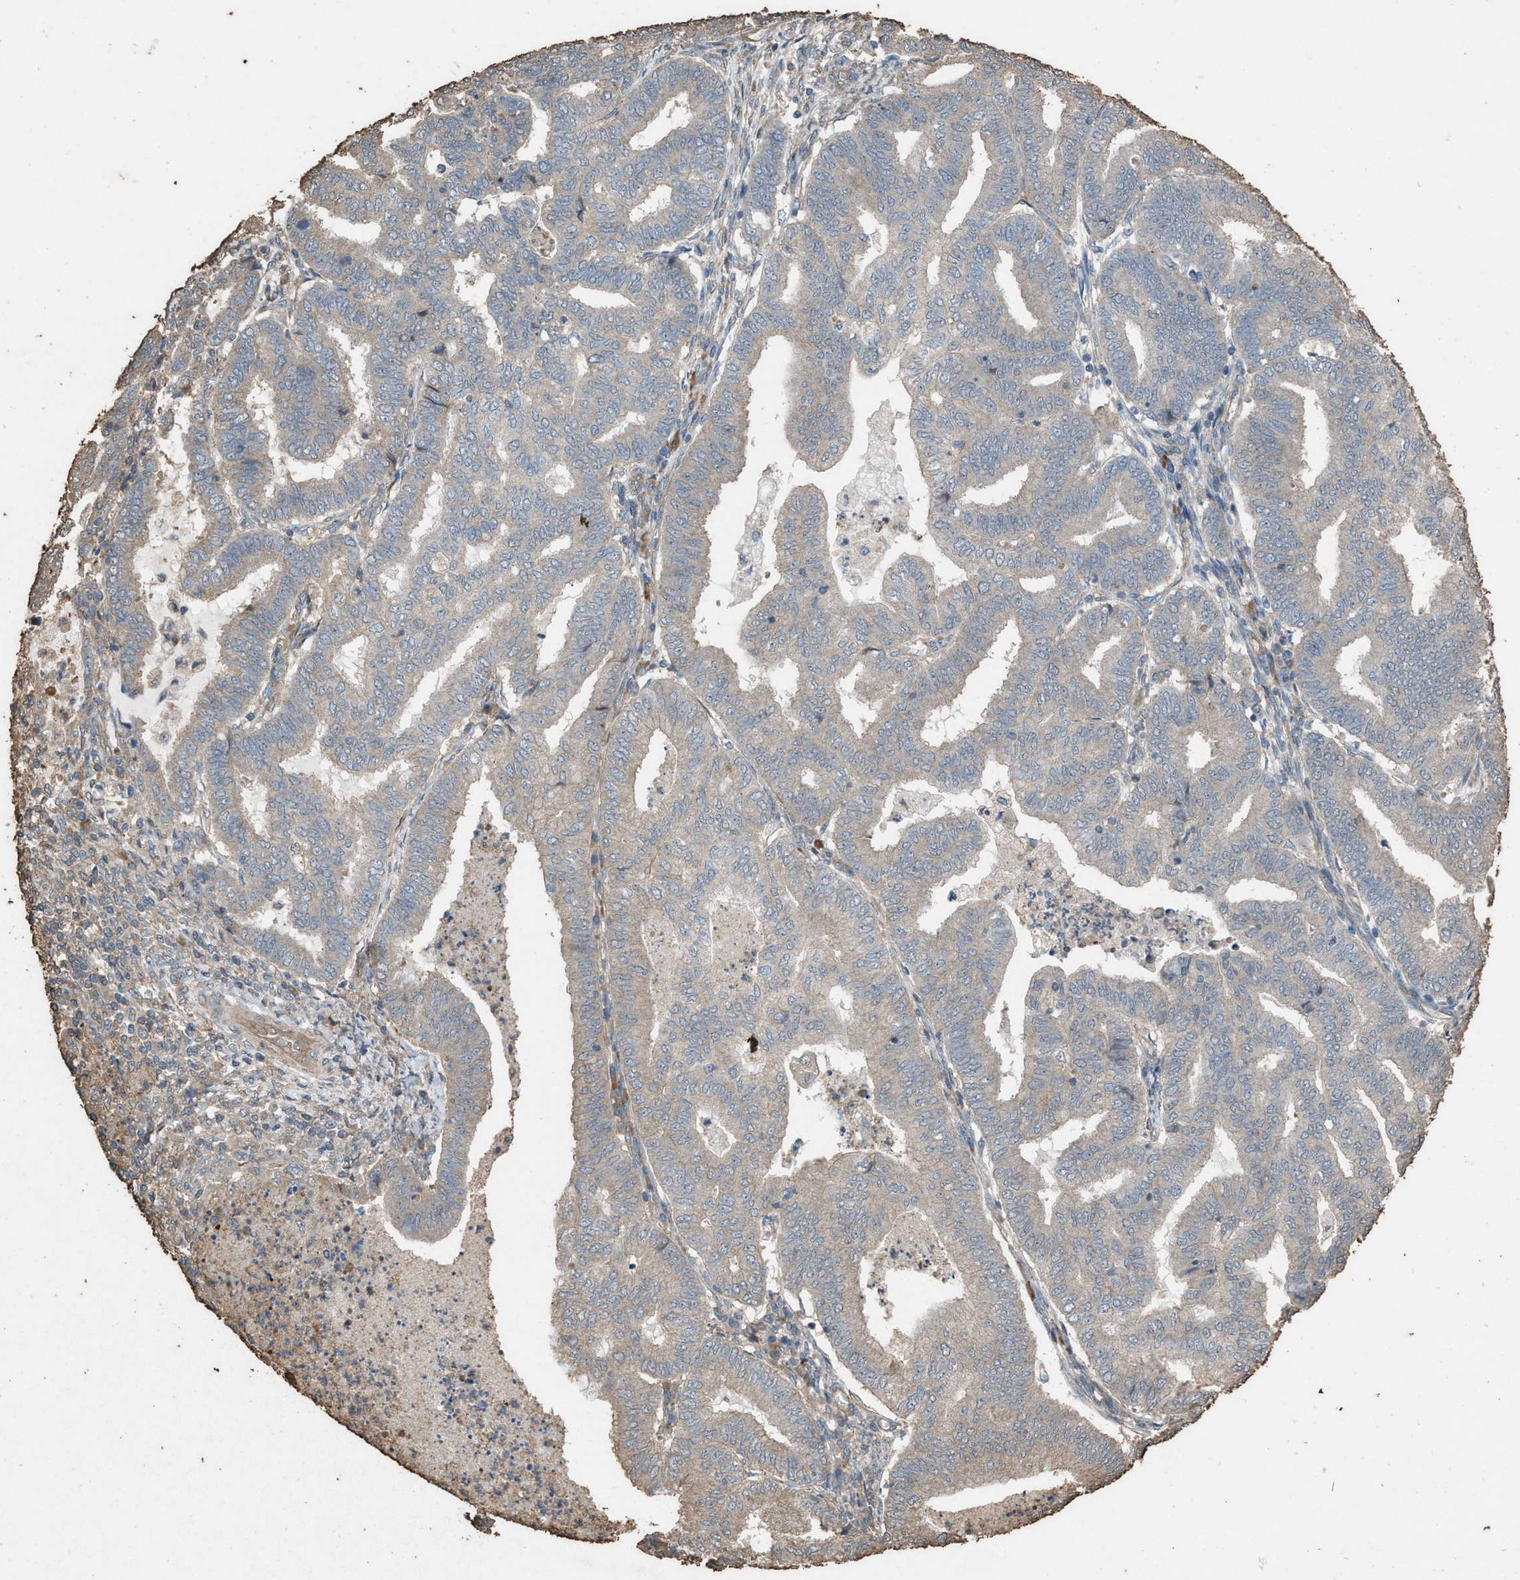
{"staining": {"intensity": "negative", "quantity": "none", "location": "none"}, "tissue": "endometrial cancer", "cell_type": "Tumor cells", "image_type": "cancer", "snomed": [{"axis": "morphology", "description": "Polyp, NOS"}, {"axis": "morphology", "description": "Adenocarcinoma, NOS"}, {"axis": "morphology", "description": "Adenoma, NOS"}, {"axis": "topography", "description": "Endometrium"}], "caption": "A high-resolution micrograph shows IHC staining of endometrial cancer (polyp), which reveals no significant positivity in tumor cells. The staining was performed using DAB (3,3'-diaminobenzidine) to visualize the protein expression in brown, while the nuclei were stained in blue with hematoxylin (Magnification: 20x).", "gene": "DCAF7", "patient": {"sex": "female", "age": 79}}